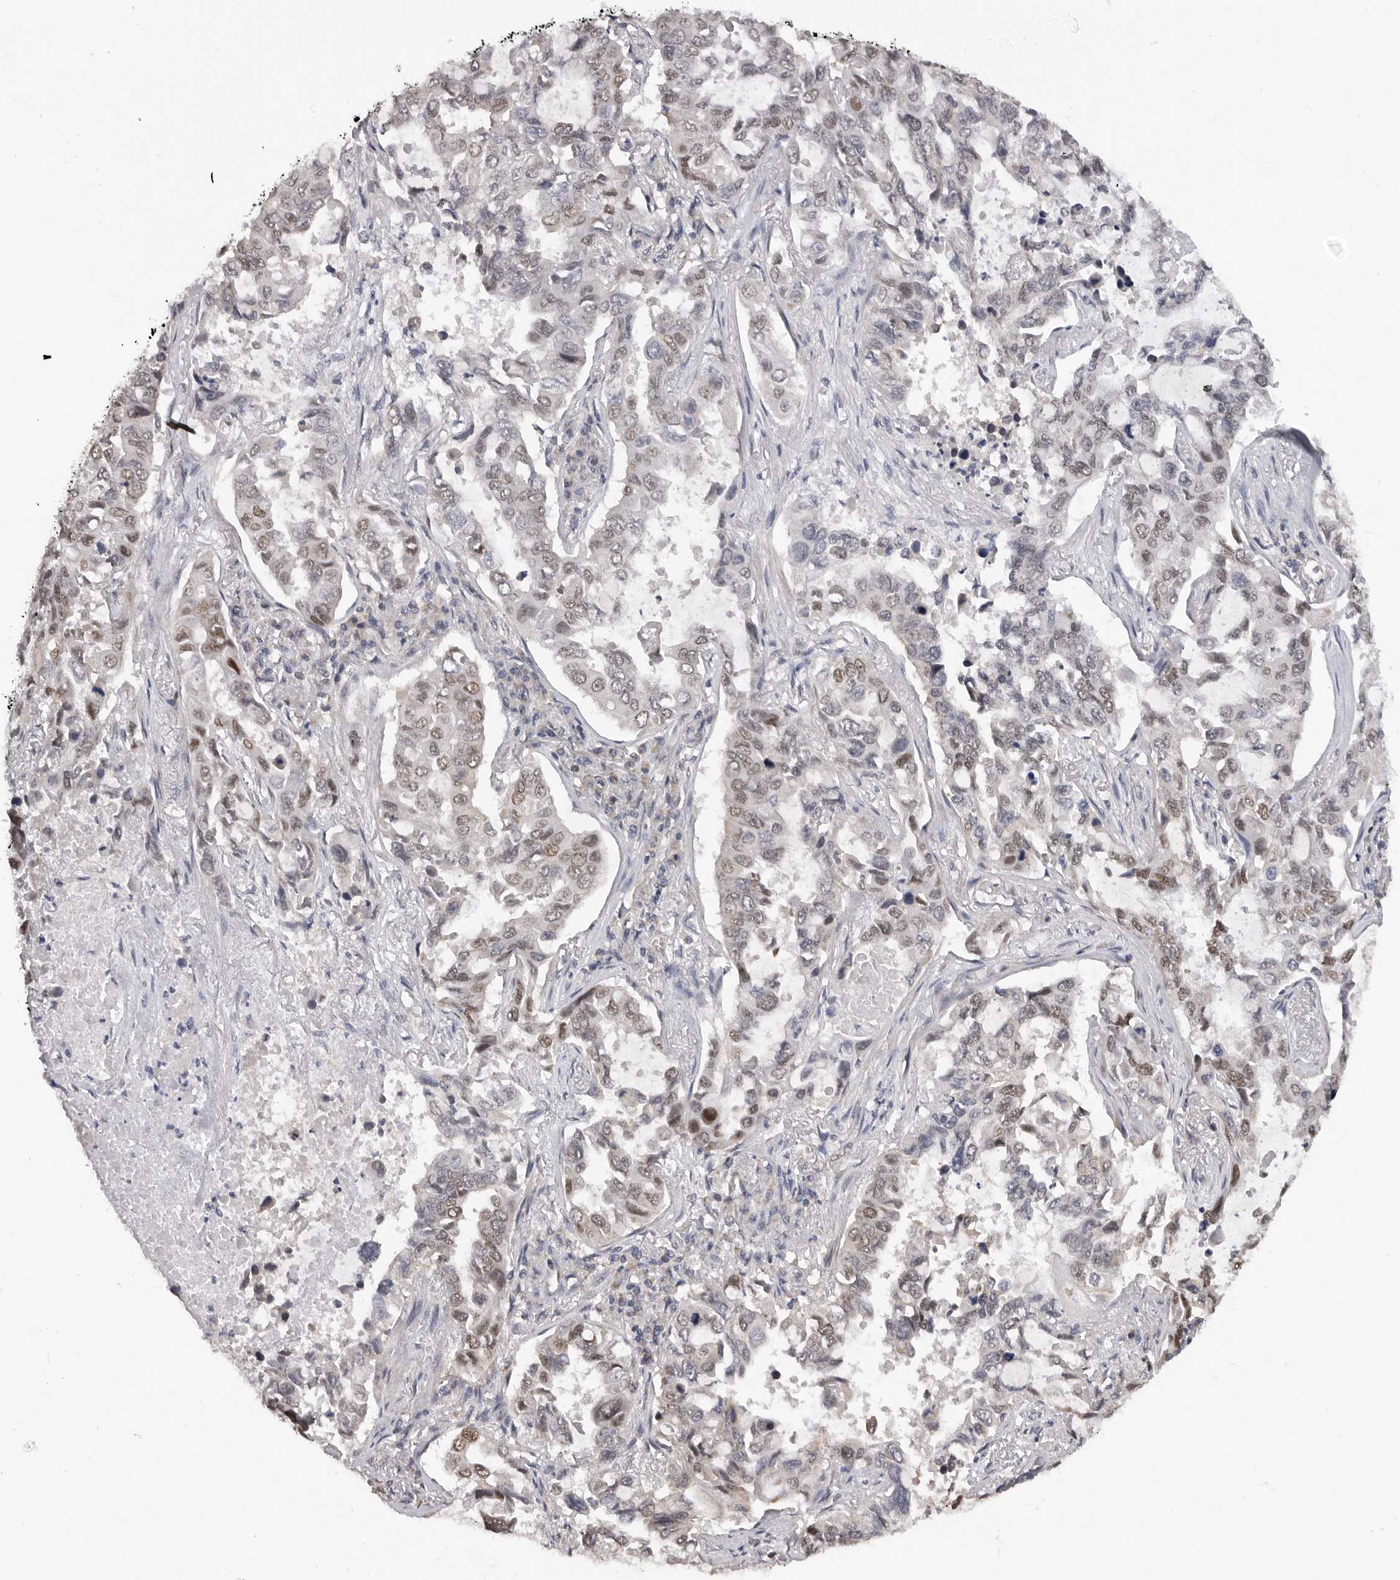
{"staining": {"intensity": "moderate", "quantity": ">75%", "location": "nuclear"}, "tissue": "lung cancer", "cell_type": "Tumor cells", "image_type": "cancer", "snomed": [{"axis": "morphology", "description": "Adenocarcinoma, NOS"}, {"axis": "topography", "description": "Lung"}], "caption": "The histopathology image shows staining of lung cancer (adenocarcinoma), revealing moderate nuclear protein expression (brown color) within tumor cells.", "gene": "SMARCC1", "patient": {"sex": "male", "age": 64}}